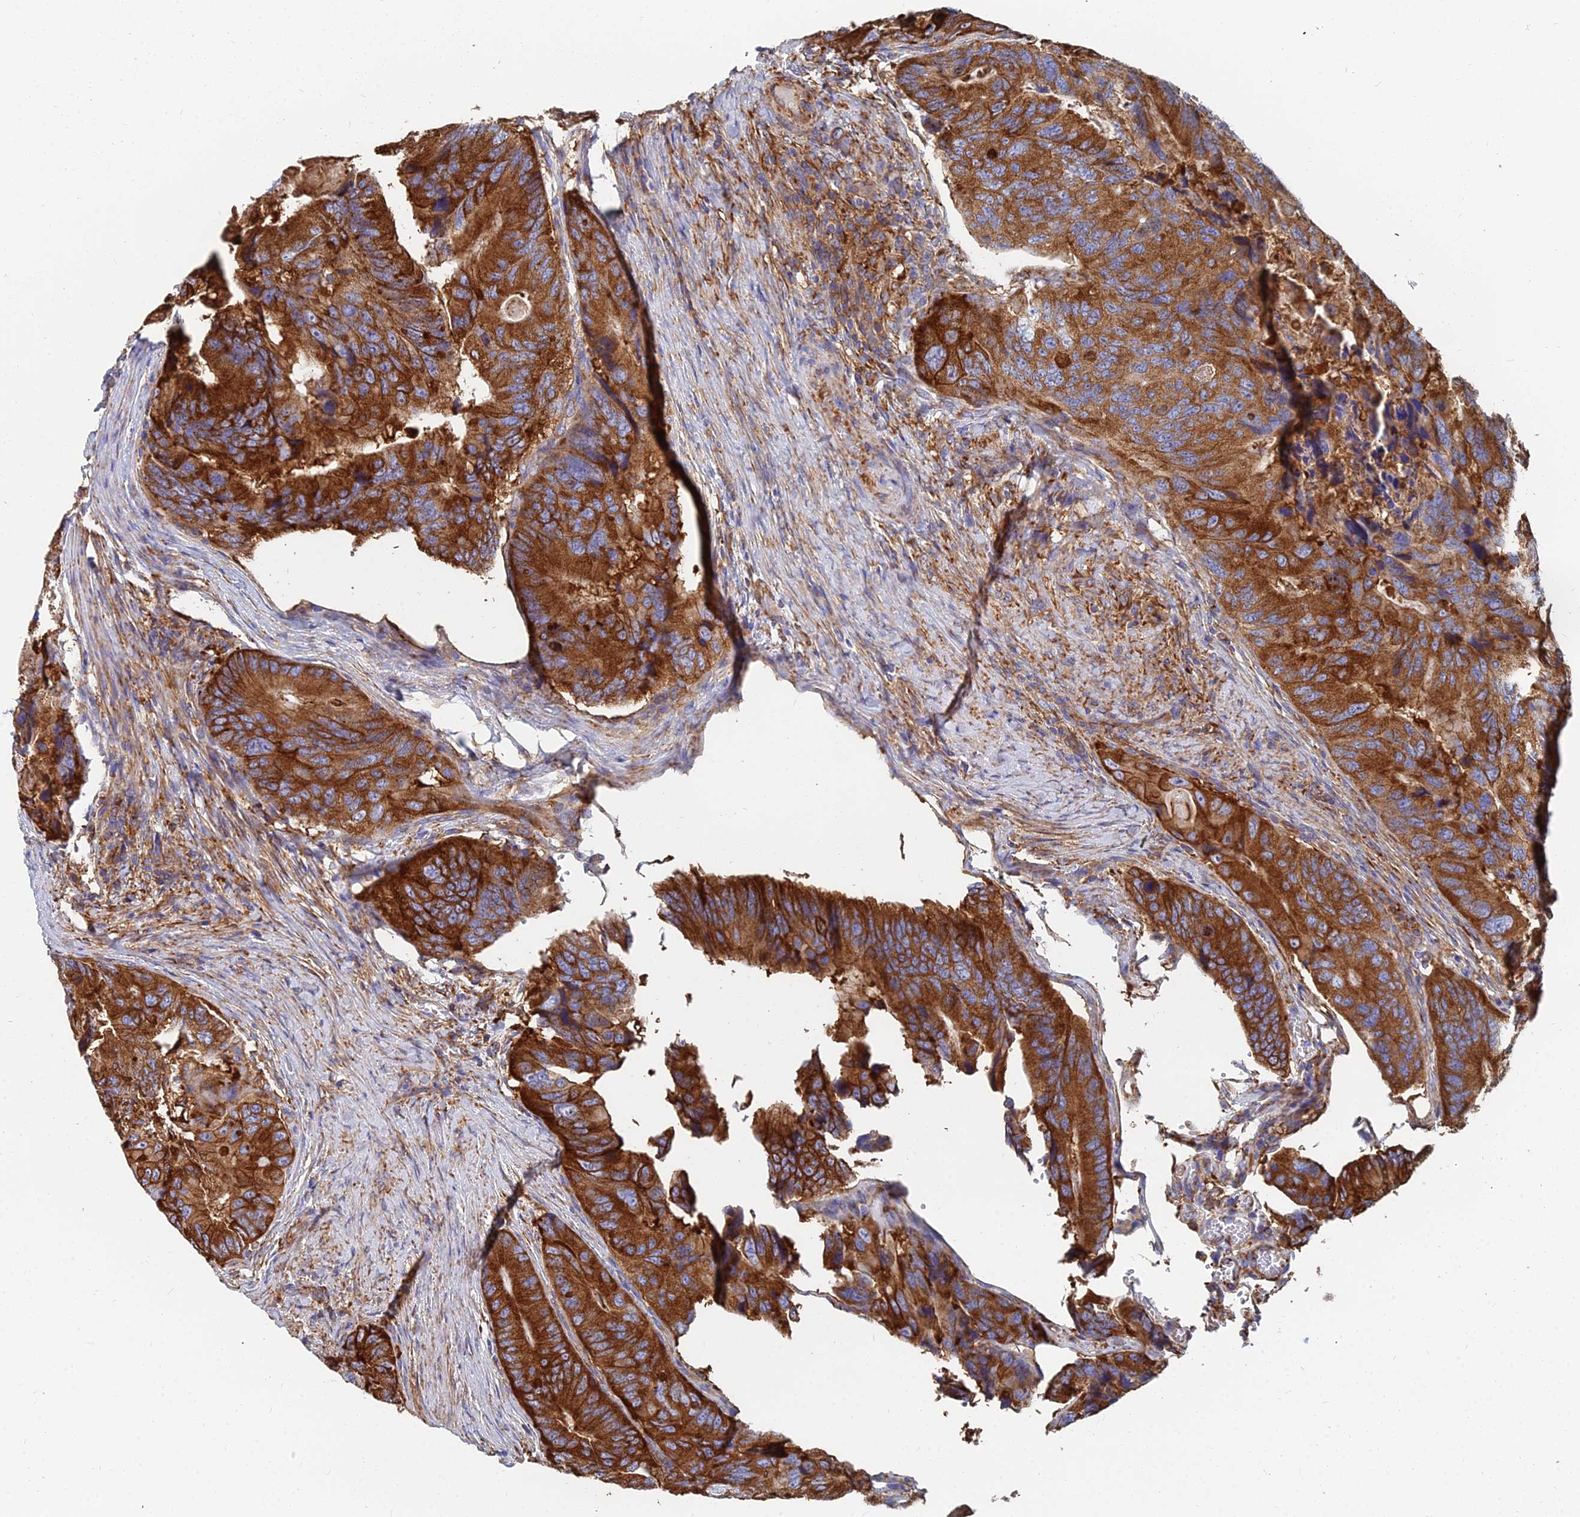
{"staining": {"intensity": "strong", "quantity": ">75%", "location": "cytoplasmic/membranous"}, "tissue": "colorectal cancer", "cell_type": "Tumor cells", "image_type": "cancer", "snomed": [{"axis": "morphology", "description": "Adenocarcinoma, NOS"}, {"axis": "topography", "description": "Colon"}], "caption": "Tumor cells display high levels of strong cytoplasmic/membranous positivity in about >75% of cells in human colorectal adenocarcinoma.", "gene": "GPR42", "patient": {"sex": "male", "age": 84}}